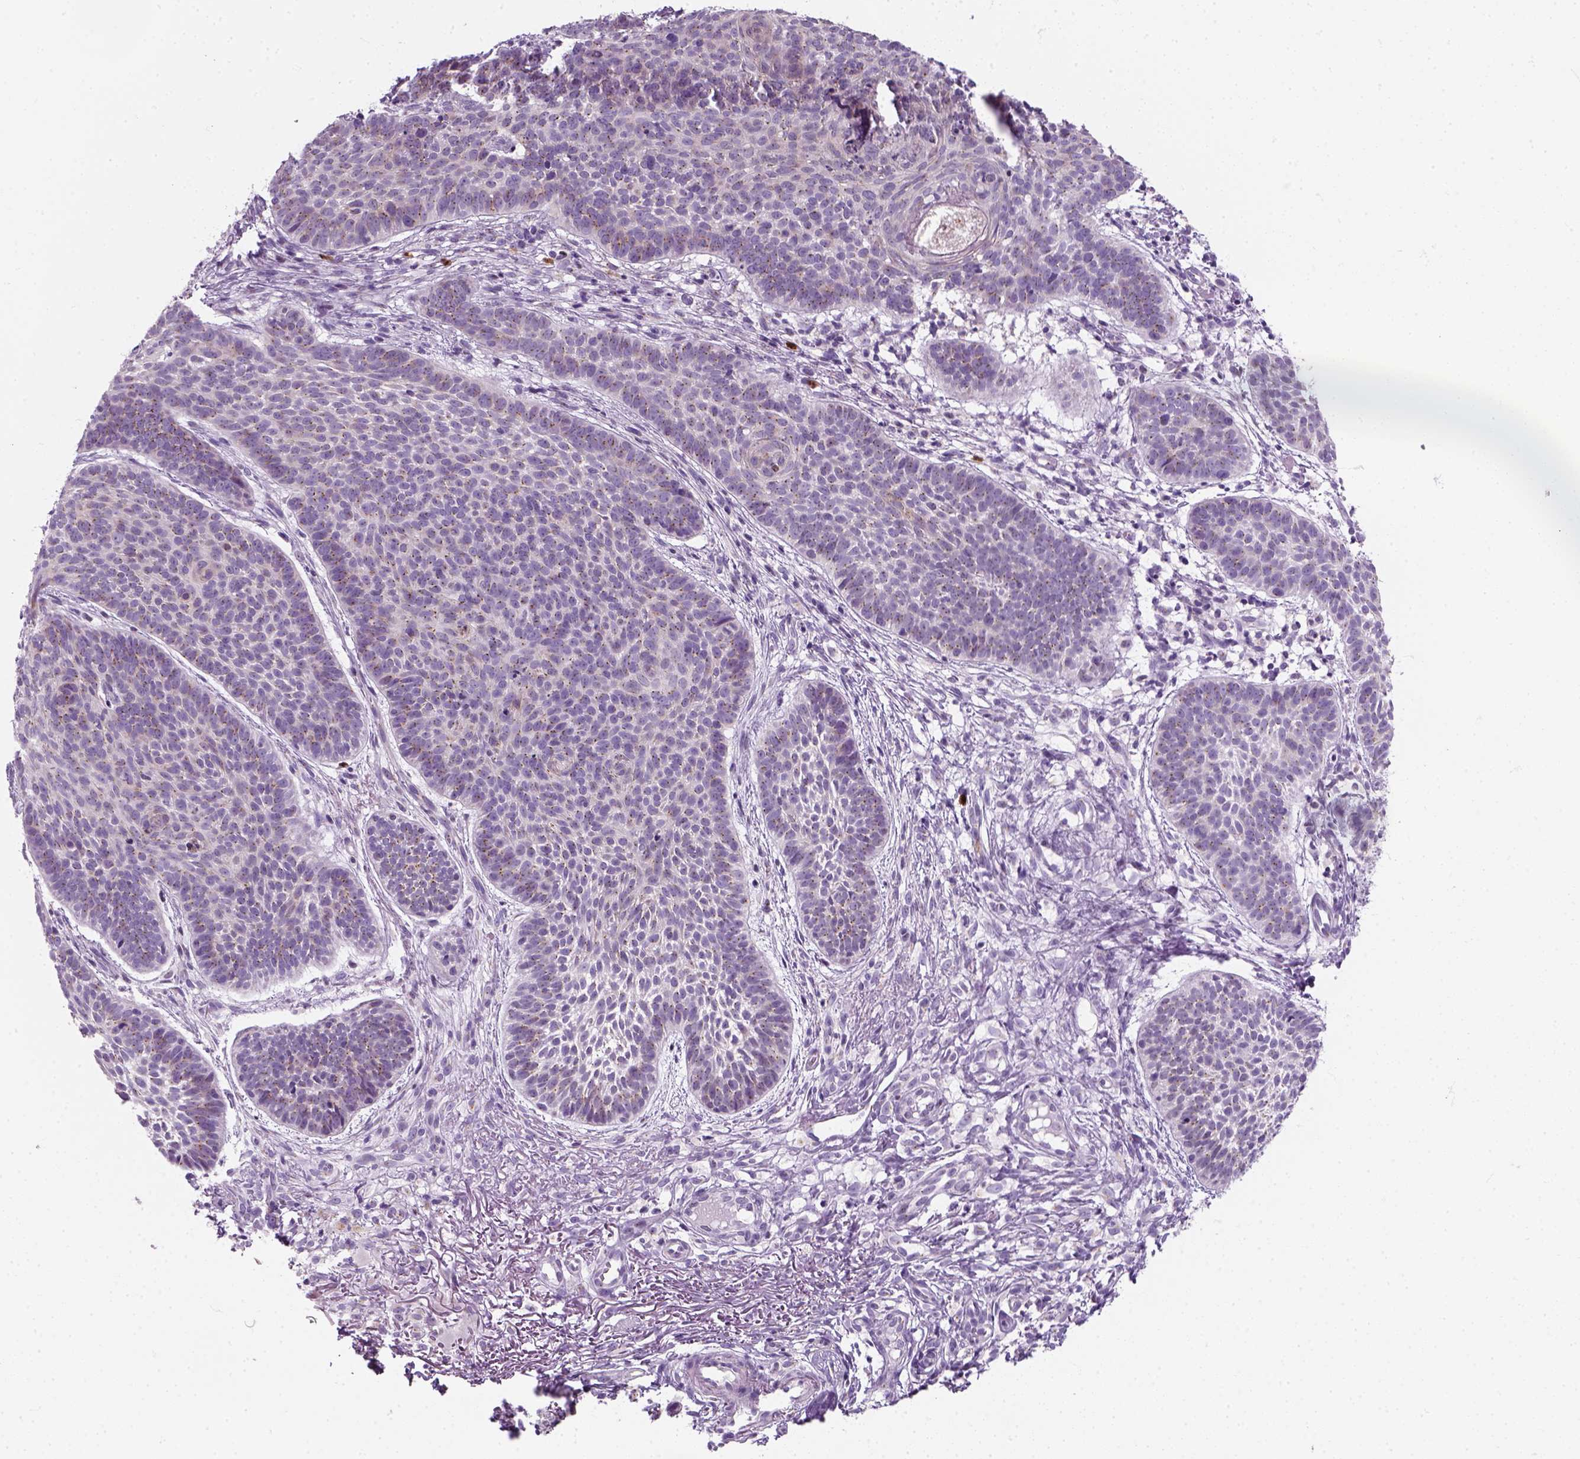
{"staining": {"intensity": "negative", "quantity": "none", "location": "none"}, "tissue": "skin cancer", "cell_type": "Tumor cells", "image_type": "cancer", "snomed": [{"axis": "morphology", "description": "Basal cell carcinoma"}, {"axis": "topography", "description": "Skin"}], "caption": "Protein analysis of skin cancer (basal cell carcinoma) shows no significant staining in tumor cells. Brightfield microscopy of immunohistochemistry stained with DAB (3,3'-diaminobenzidine) (brown) and hematoxylin (blue), captured at high magnification.", "gene": "IL4", "patient": {"sex": "male", "age": 72}}